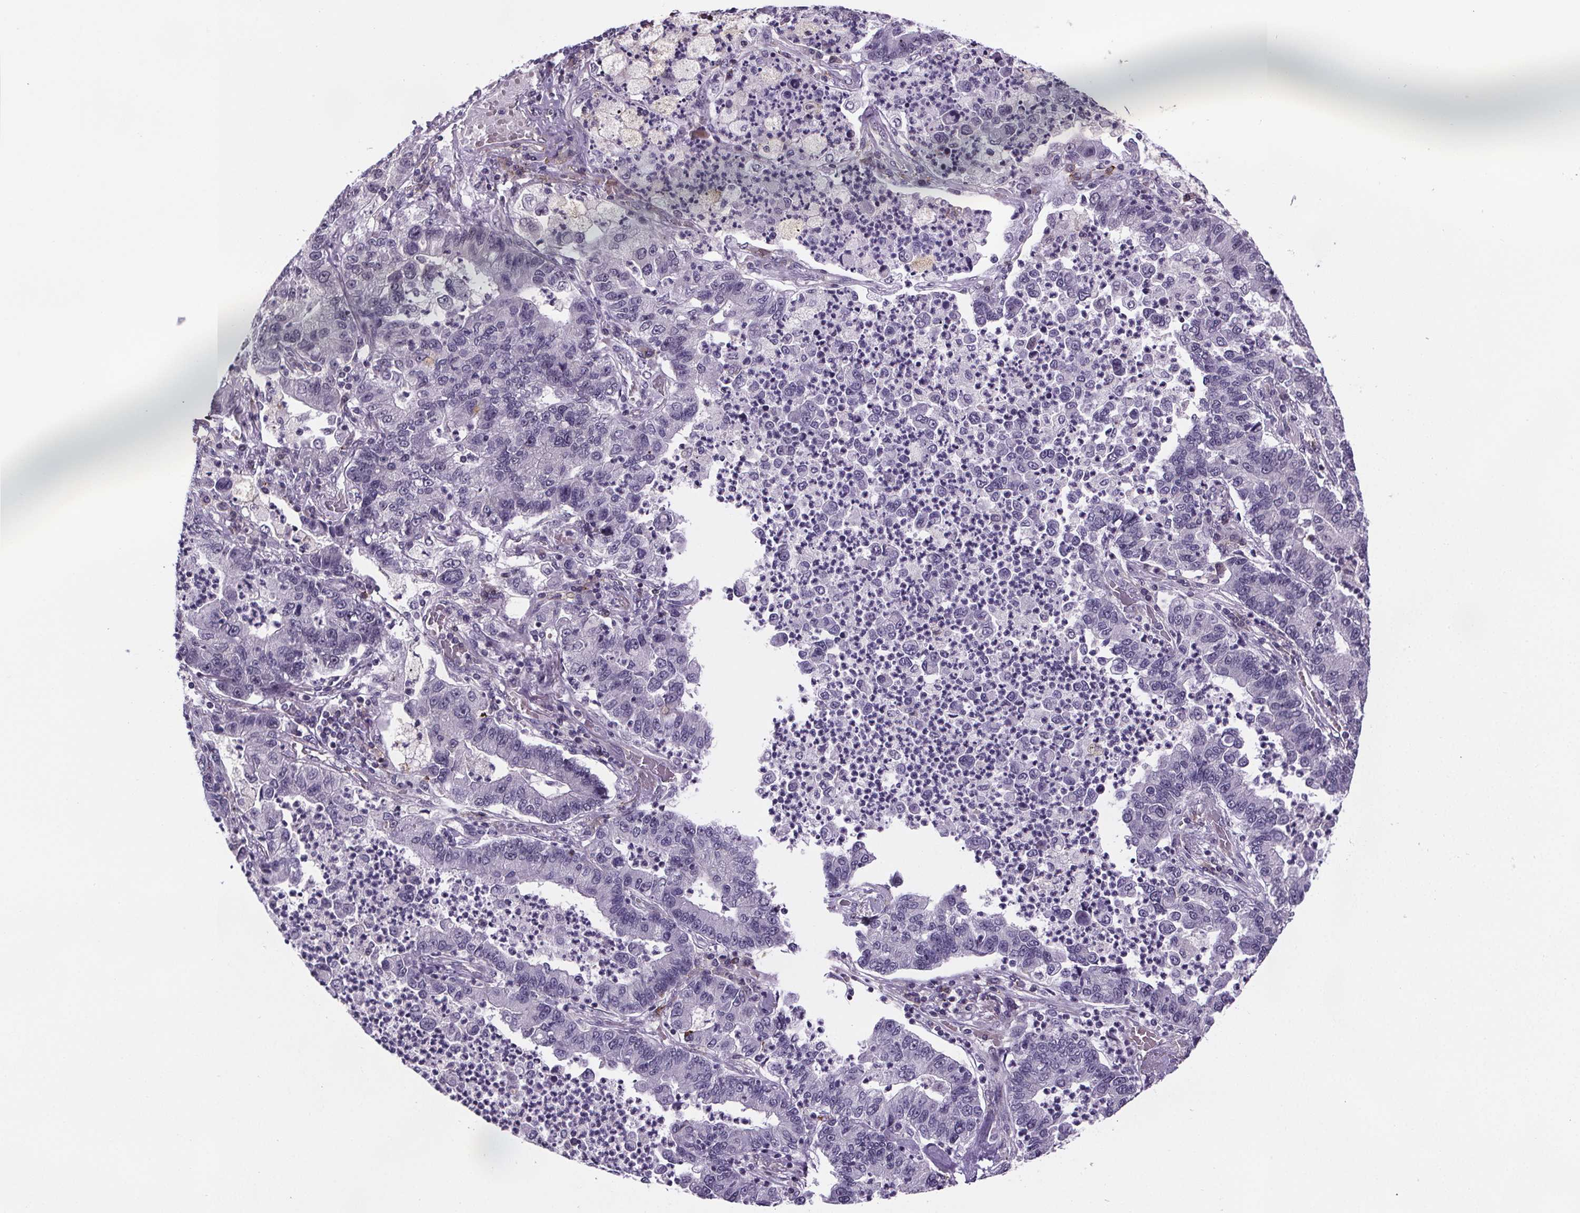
{"staining": {"intensity": "negative", "quantity": "none", "location": "none"}, "tissue": "lung cancer", "cell_type": "Tumor cells", "image_type": "cancer", "snomed": [{"axis": "morphology", "description": "Adenocarcinoma, NOS"}, {"axis": "topography", "description": "Lung"}], "caption": "Tumor cells show no significant protein expression in adenocarcinoma (lung).", "gene": "TTC12", "patient": {"sex": "female", "age": 57}}